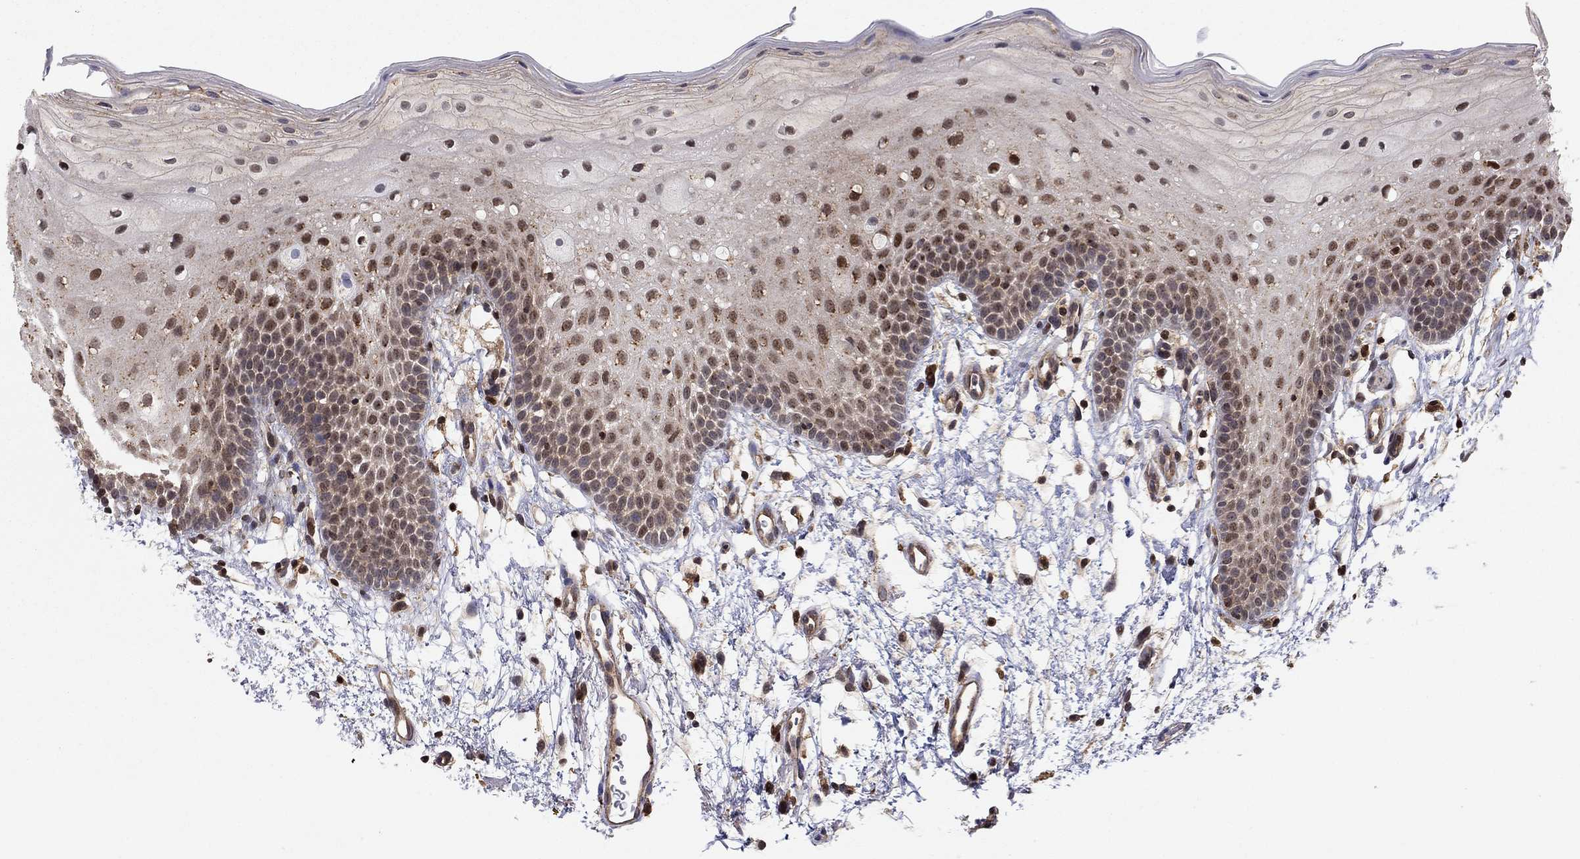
{"staining": {"intensity": "moderate", "quantity": "25%-75%", "location": "cytoplasmic/membranous,nuclear"}, "tissue": "oral mucosa", "cell_type": "Squamous epithelial cells", "image_type": "normal", "snomed": [{"axis": "morphology", "description": "Normal tissue, NOS"}, {"axis": "topography", "description": "Oral tissue"}, {"axis": "topography", "description": "Tounge, NOS"}], "caption": "This is an image of immunohistochemistry staining of normal oral mucosa, which shows moderate staining in the cytoplasmic/membranous,nuclear of squamous epithelial cells.", "gene": "TDP1", "patient": {"sex": "female", "age": 83}}